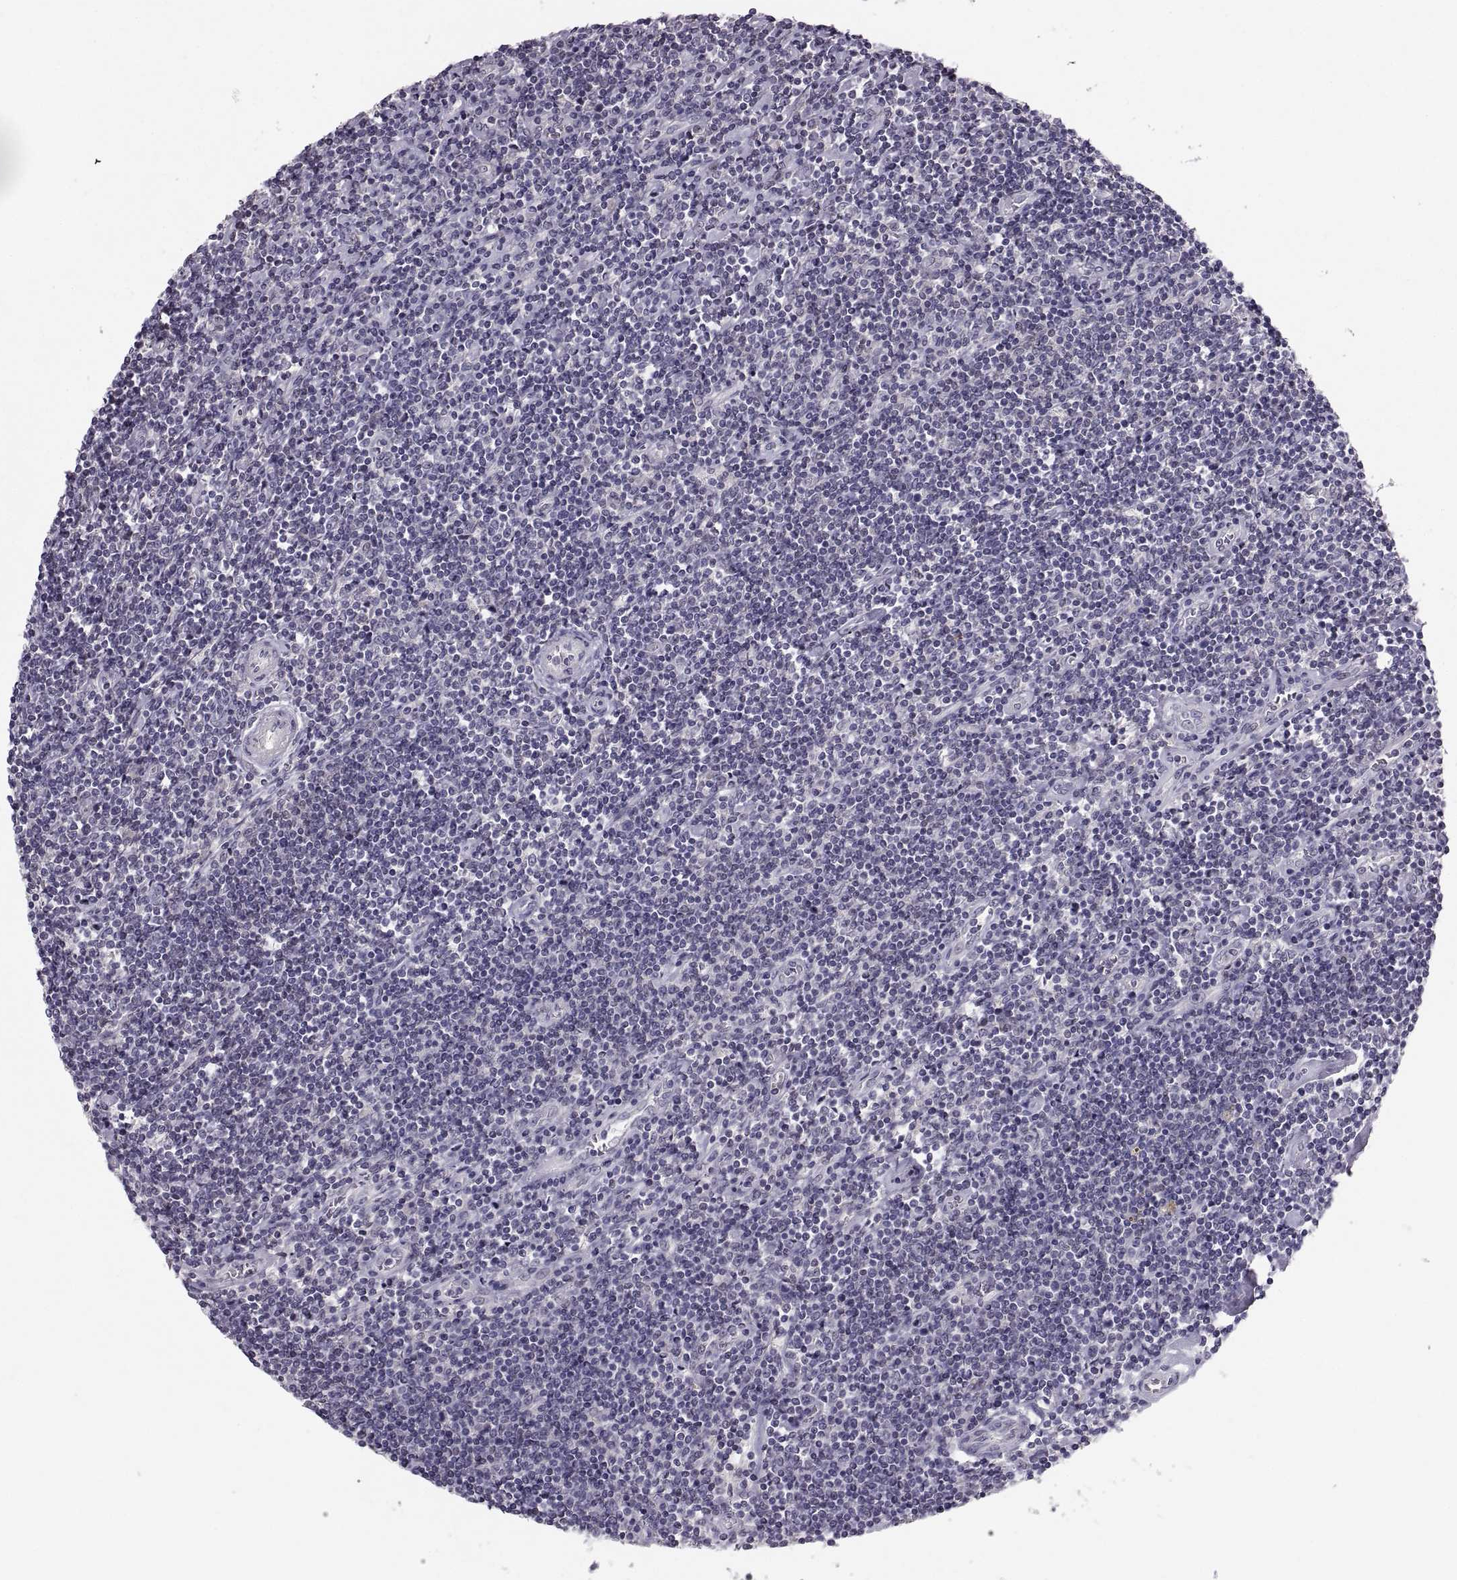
{"staining": {"intensity": "negative", "quantity": "none", "location": "none"}, "tissue": "lymphoma", "cell_type": "Tumor cells", "image_type": "cancer", "snomed": [{"axis": "morphology", "description": "Hodgkin's disease, NOS"}, {"axis": "topography", "description": "Lymph node"}], "caption": "Hodgkin's disease was stained to show a protein in brown. There is no significant expression in tumor cells.", "gene": "PAX2", "patient": {"sex": "male", "age": 40}}